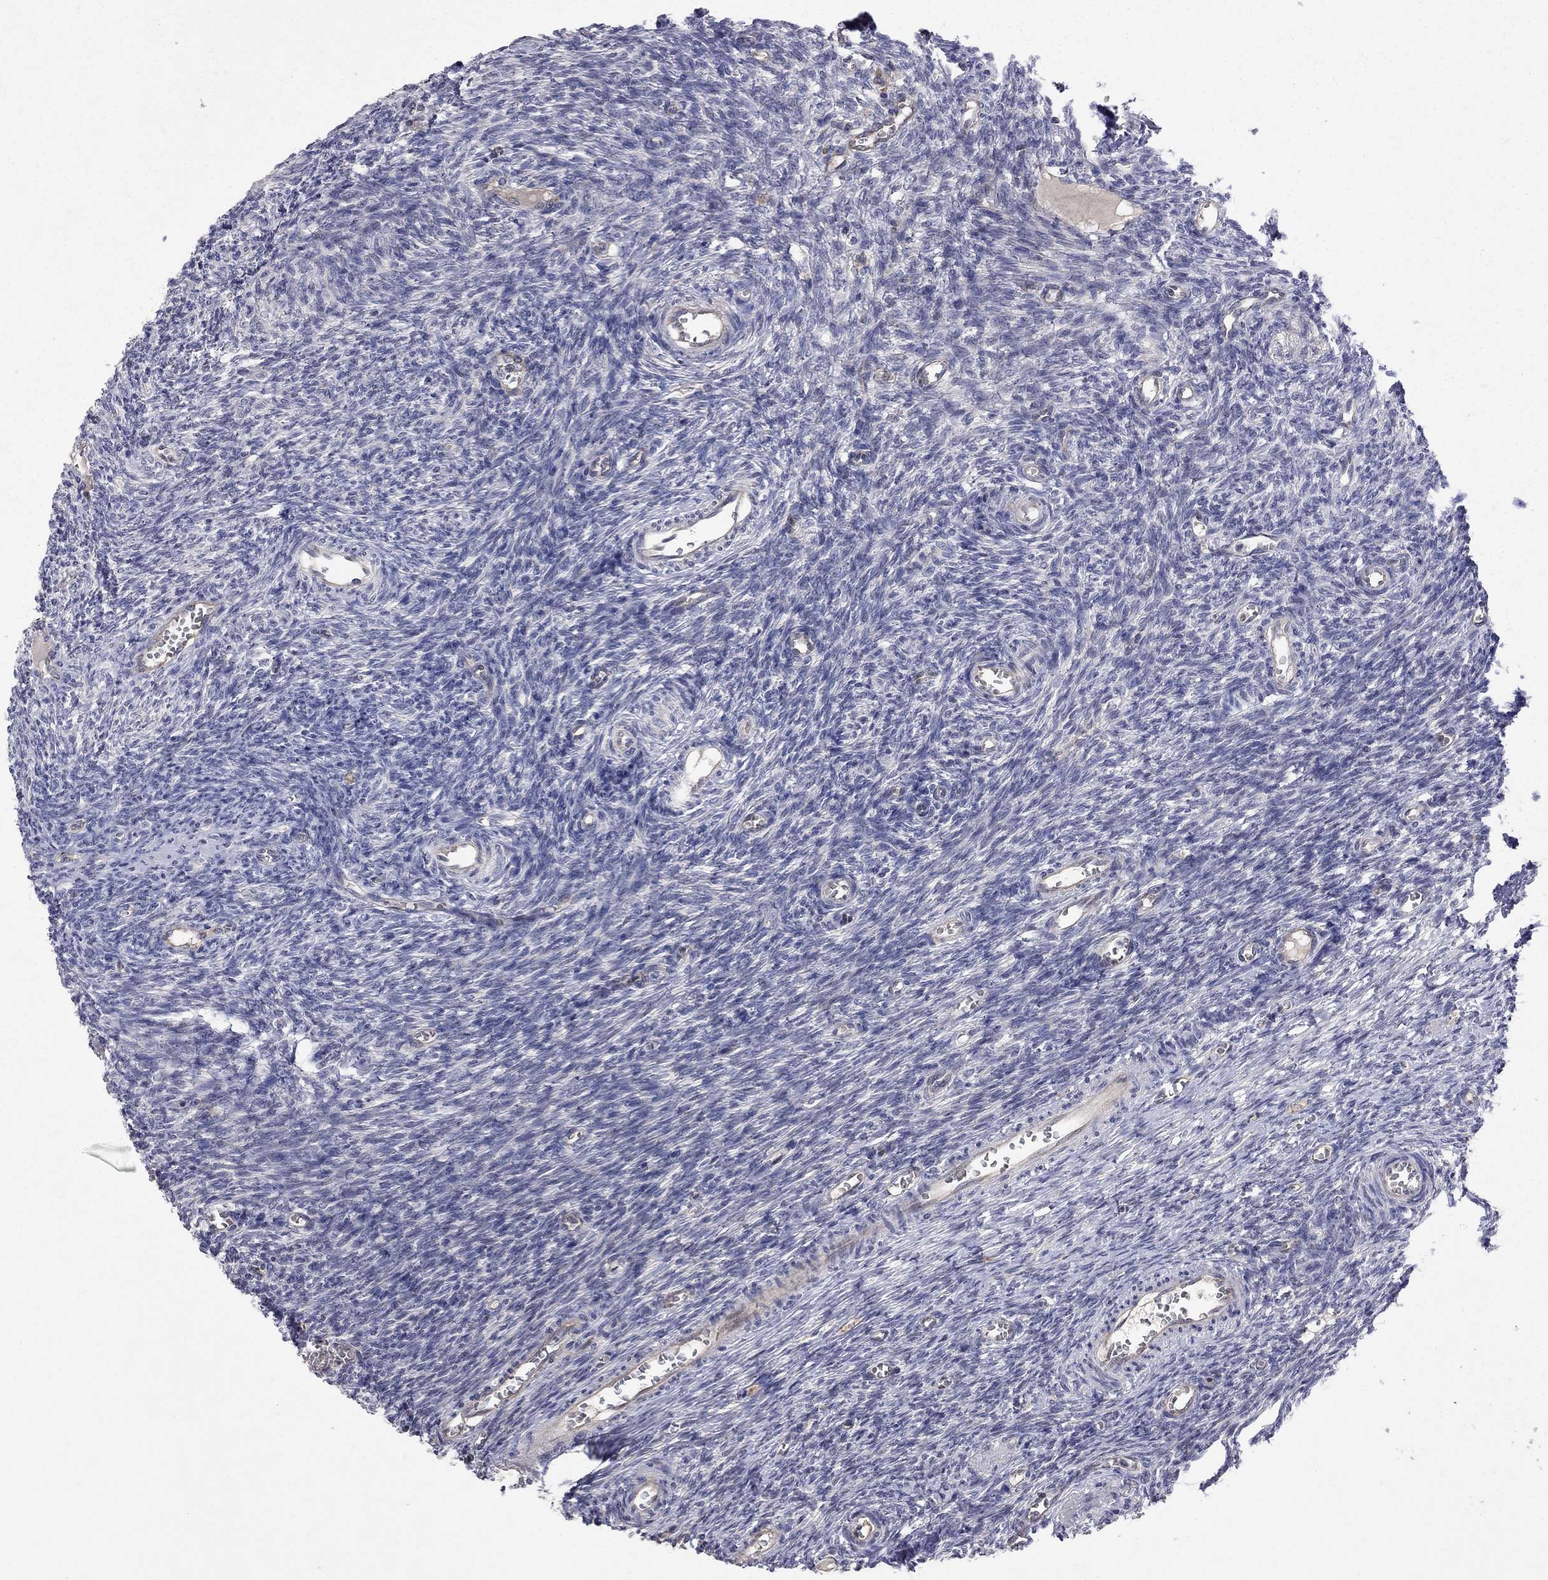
{"staining": {"intensity": "negative", "quantity": "none", "location": "none"}, "tissue": "ovary", "cell_type": "Follicle cells", "image_type": "normal", "snomed": [{"axis": "morphology", "description": "Normal tissue, NOS"}, {"axis": "topography", "description": "Ovary"}], "caption": "Follicle cells show no significant expression in benign ovary. (DAB immunohistochemistry (IHC) visualized using brightfield microscopy, high magnification).", "gene": "ABI3", "patient": {"sex": "female", "age": 27}}